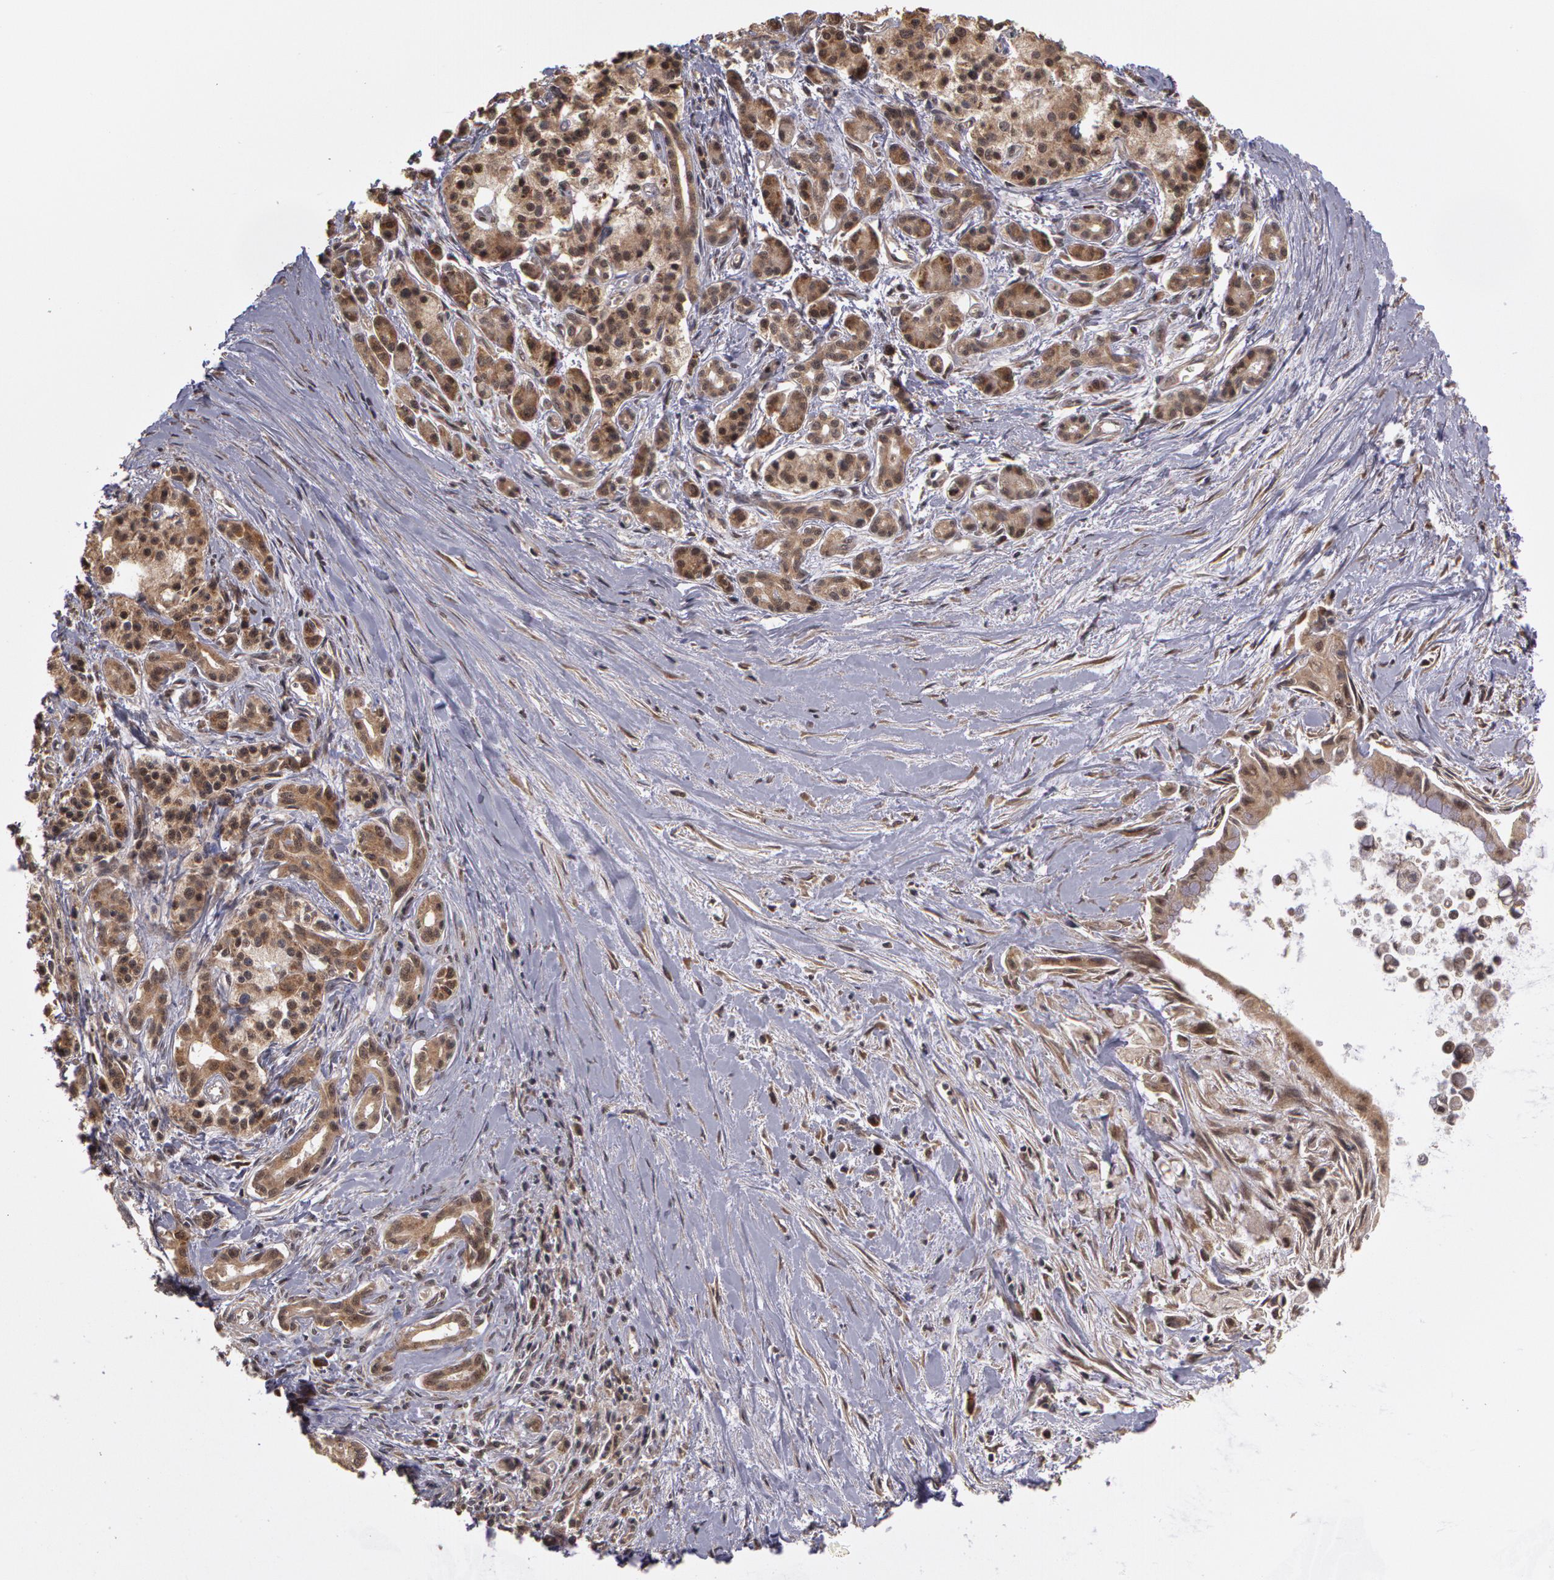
{"staining": {"intensity": "moderate", "quantity": ">75%", "location": "cytoplasmic/membranous"}, "tissue": "pancreatic cancer", "cell_type": "Tumor cells", "image_type": "cancer", "snomed": [{"axis": "morphology", "description": "Adenocarcinoma, NOS"}, {"axis": "topography", "description": "Pancreas"}], "caption": "Immunohistochemical staining of human pancreatic adenocarcinoma reveals medium levels of moderate cytoplasmic/membranous positivity in approximately >75% of tumor cells.", "gene": "GLIS1", "patient": {"sex": "male", "age": 59}}